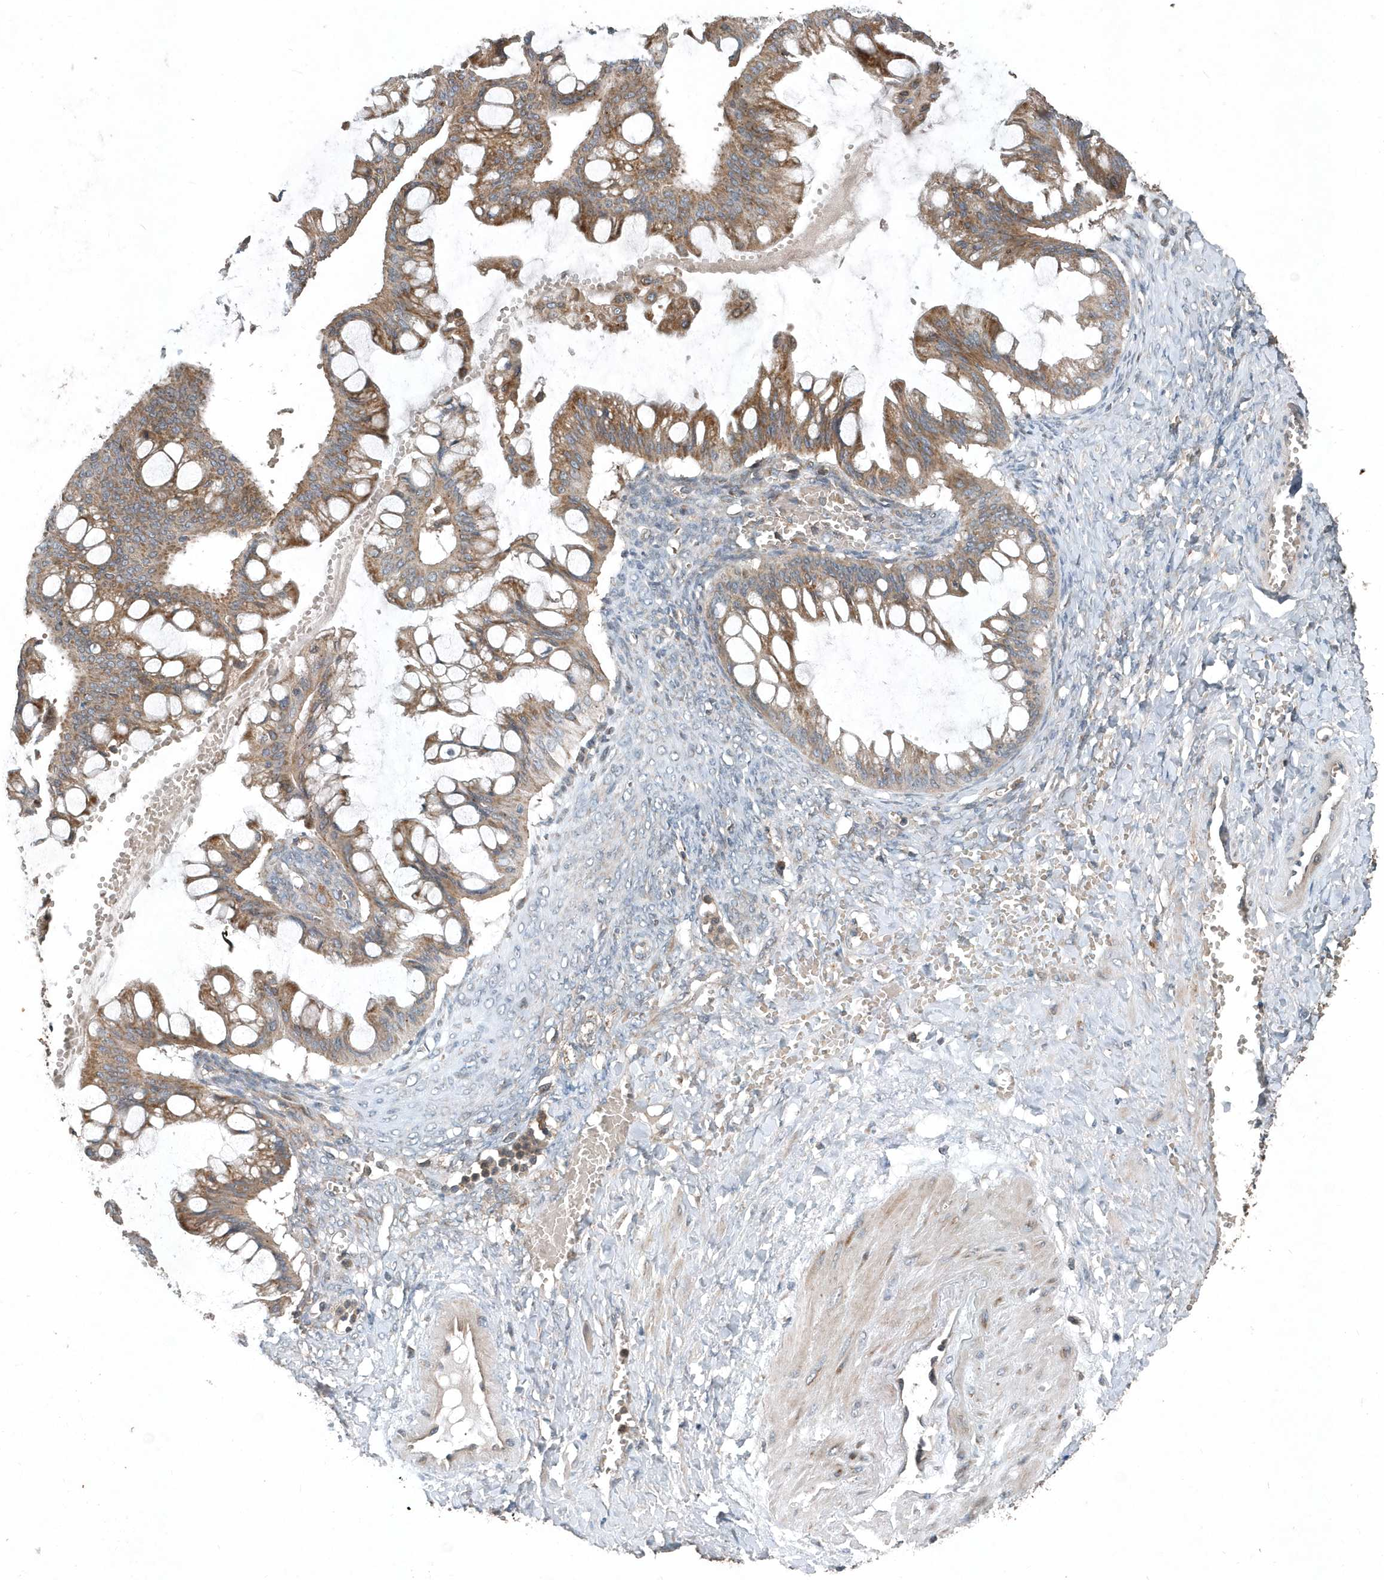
{"staining": {"intensity": "moderate", "quantity": ">75%", "location": "cytoplasmic/membranous"}, "tissue": "ovarian cancer", "cell_type": "Tumor cells", "image_type": "cancer", "snomed": [{"axis": "morphology", "description": "Cystadenocarcinoma, mucinous, NOS"}, {"axis": "topography", "description": "Ovary"}], "caption": "An image of mucinous cystadenocarcinoma (ovarian) stained for a protein demonstrates moderate cytoplasmic/membranous brown staining in tumor cells. (Brightfield microscopy of DAB IHC at high magnification).", "gene": "SCFD2", "patient": {"sex": "female", "age": 73}}